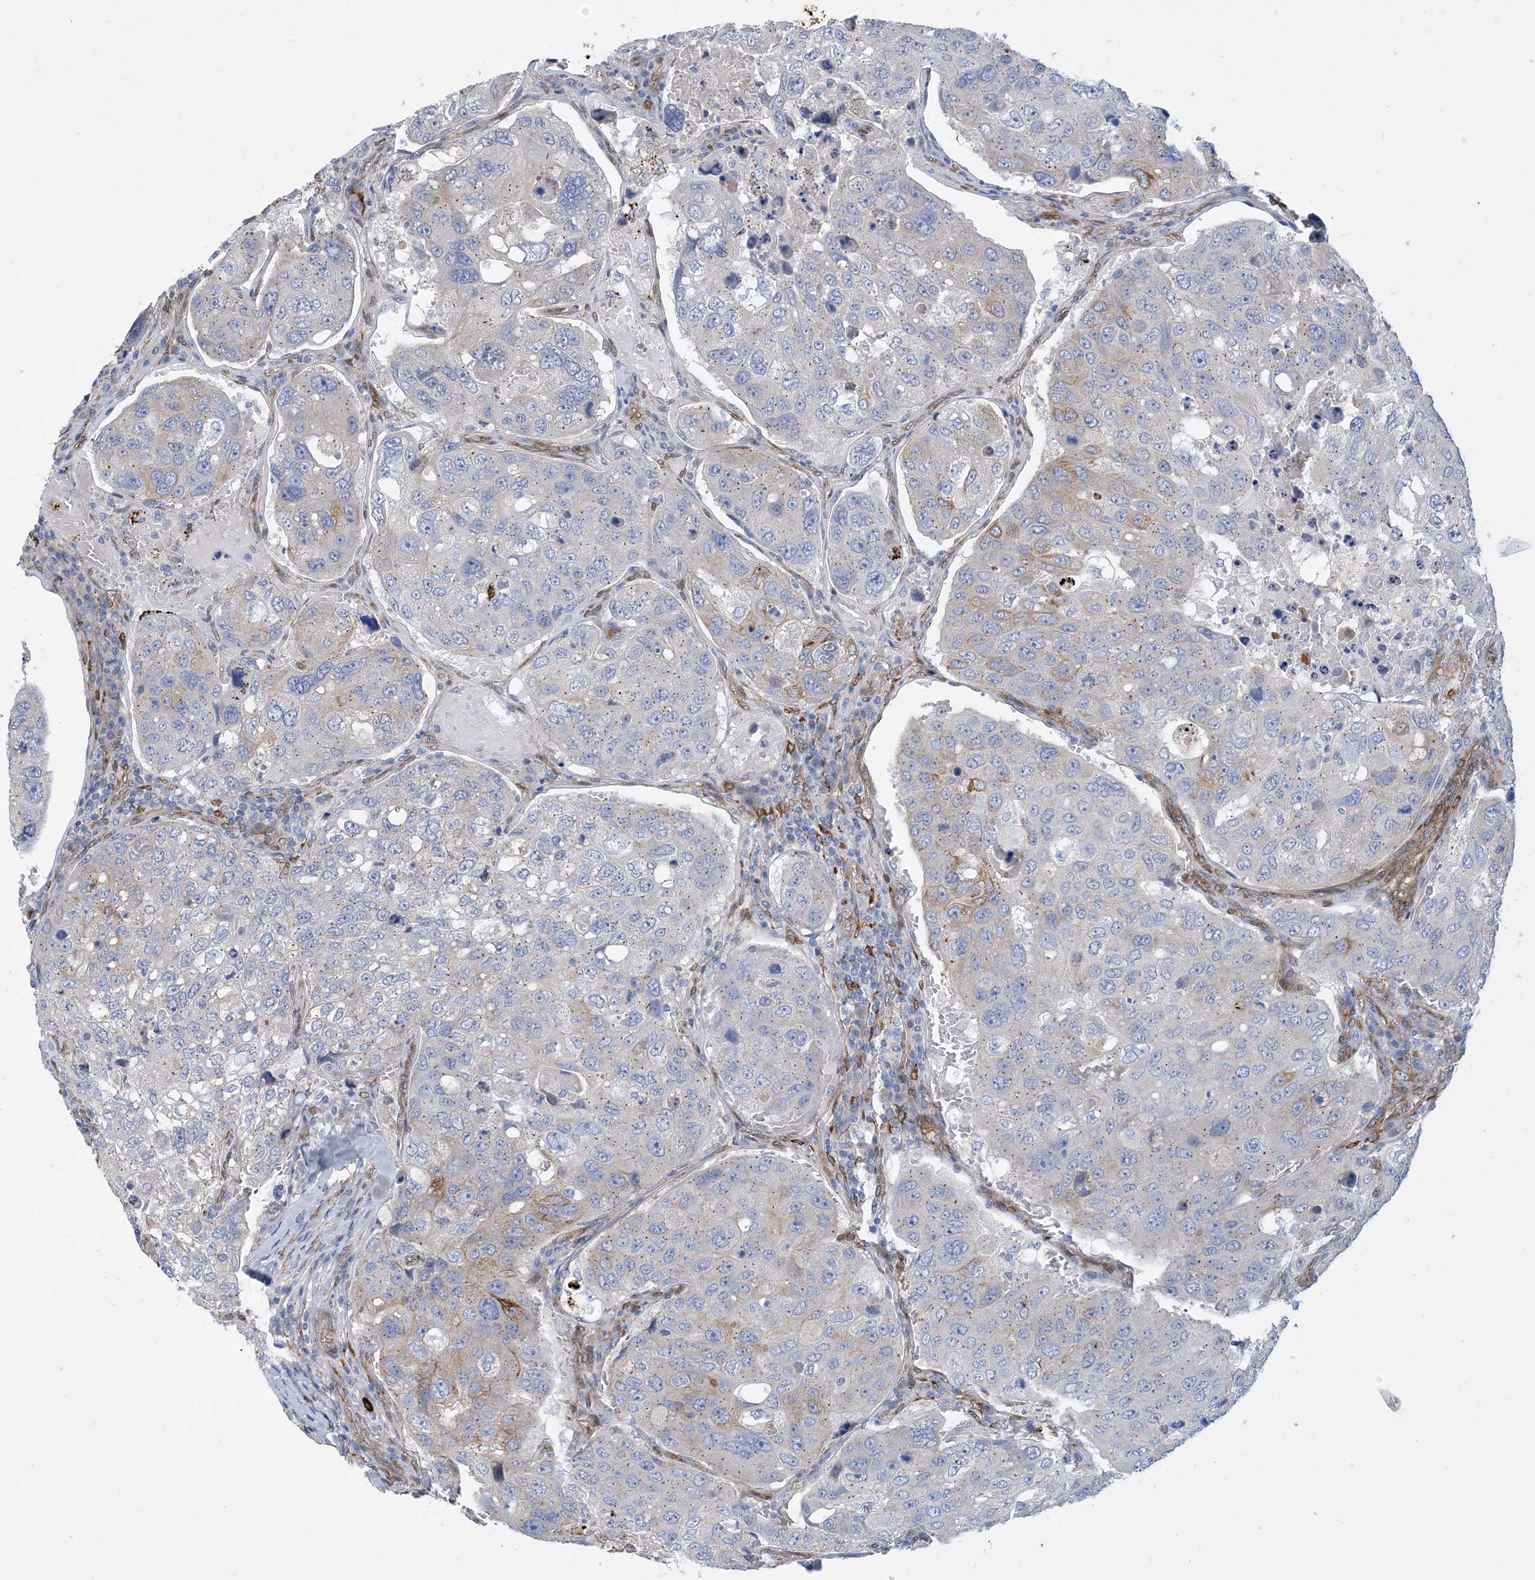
{"staining": {"intensity": "weak", "quantity": "<25%", "location": "cytoplasmic/membranous"}, "tissue": "urothelial cancer", "cell_type": "Tumor cells", "image_type": "cancer", "snomed": [{"axis": "morphology", "description": "Urothelial carcinoma, High grade"}, {"axis": "topography", "description": "Lymph node"}, {"axis": "topography", "description": "Urinary bladder"}], "caption": "IHC of urothelial cancer displays no staining in tumor cells.", "gene": "RBMS3", "patient": {"sex": "male", "age": 51}}